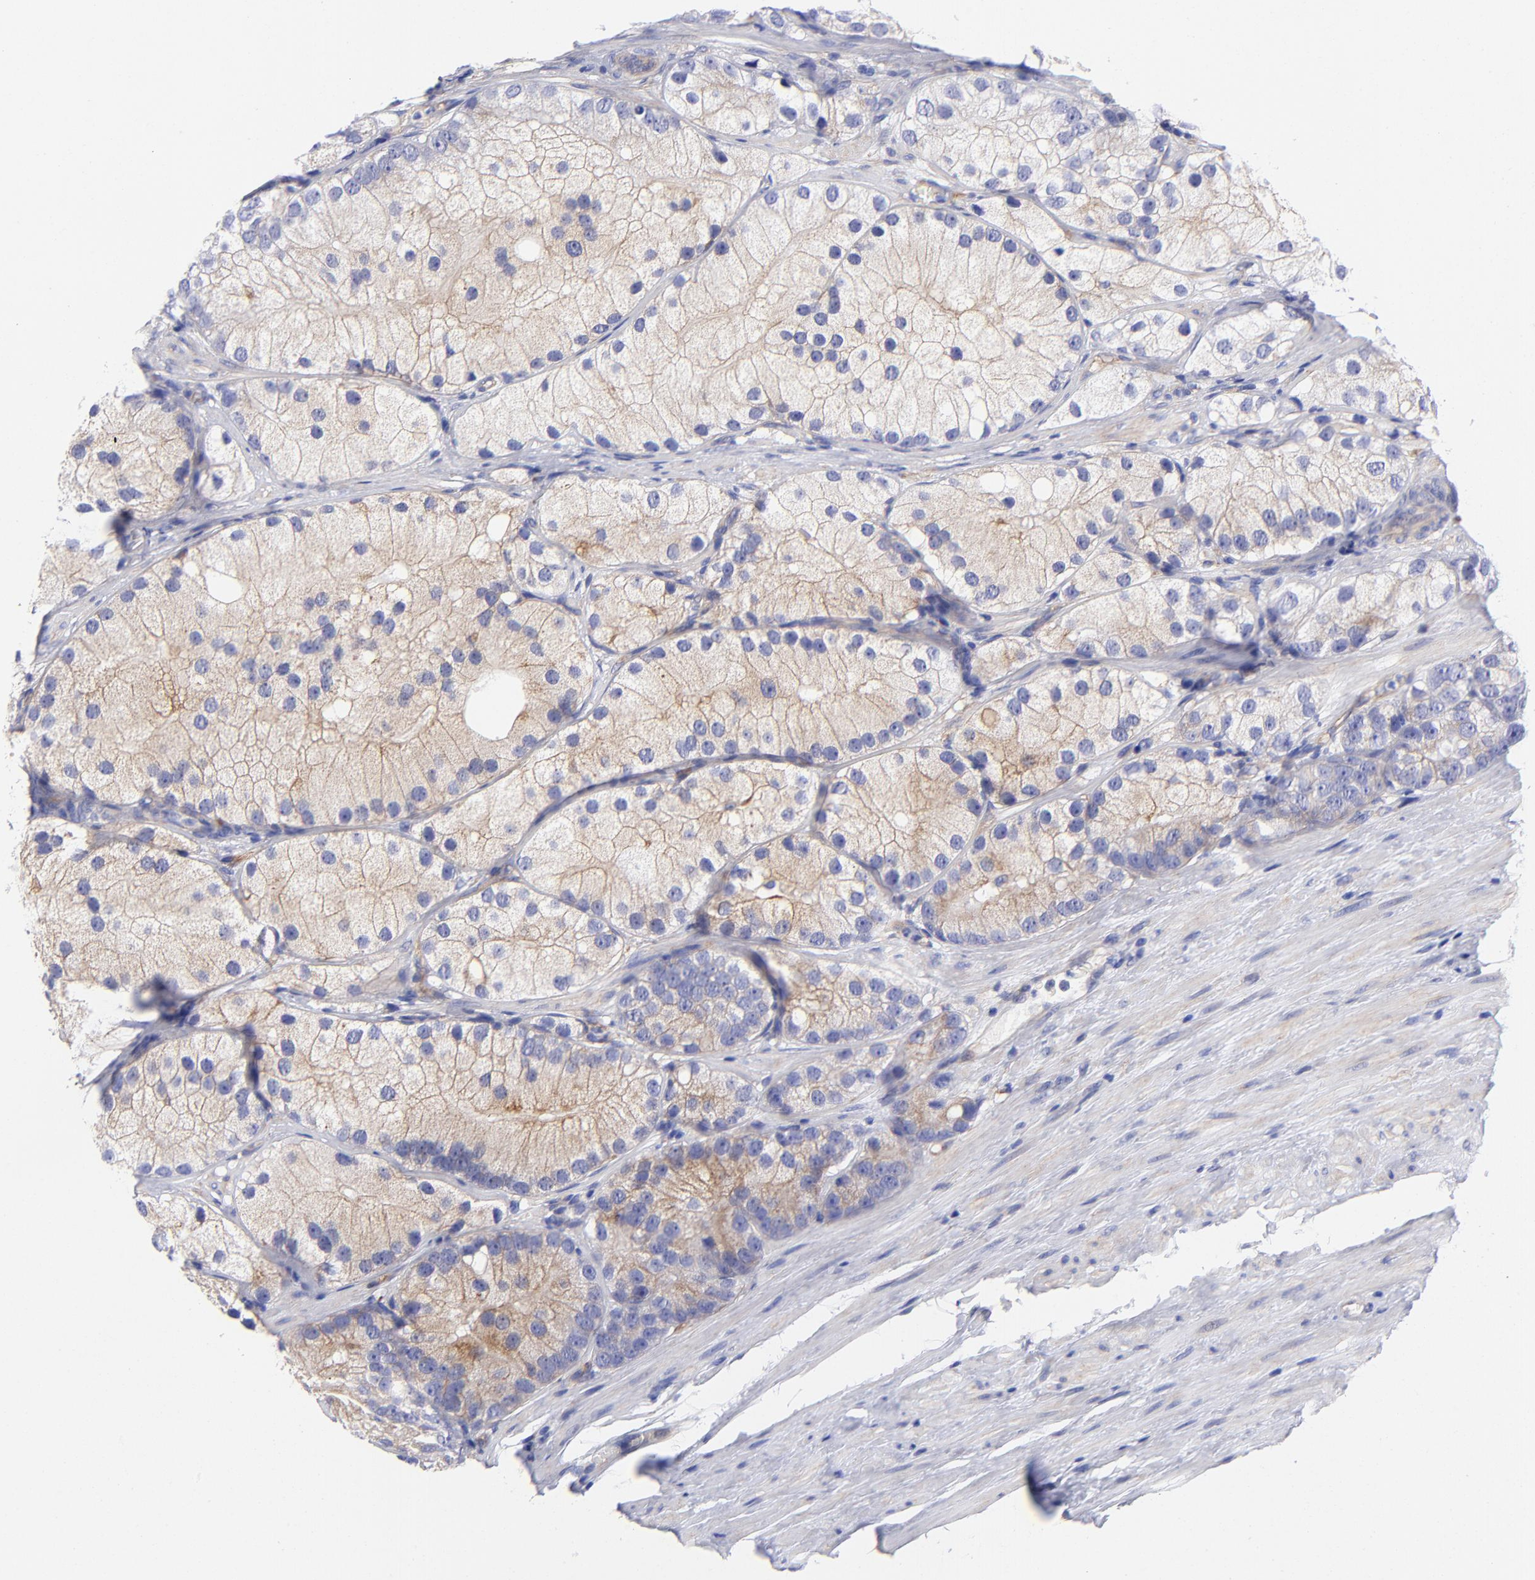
{"staining": {"intensity": "moderate", "quantity": "25%-75%", "location": "cytoplasmic/membranous"}, "tissue": "prostate cancer", "cell_type": "Tumor cells", "image_type": "cancer", "snomed": [{"axis": "morphology", "description": "Adenocarcinoma, Low grade"}, {"axis": "topography", "description": "Prostate"}], "caption": "Immunohistochemical staining of human prostate cancer reveals moderate cytoplasmic/membranous protein expression in about 25%-75% of tumor cells. Nuclei are stained in blue.", "gene": "PPFIBP1", "patient": {"sex": "male", "age": 69}}